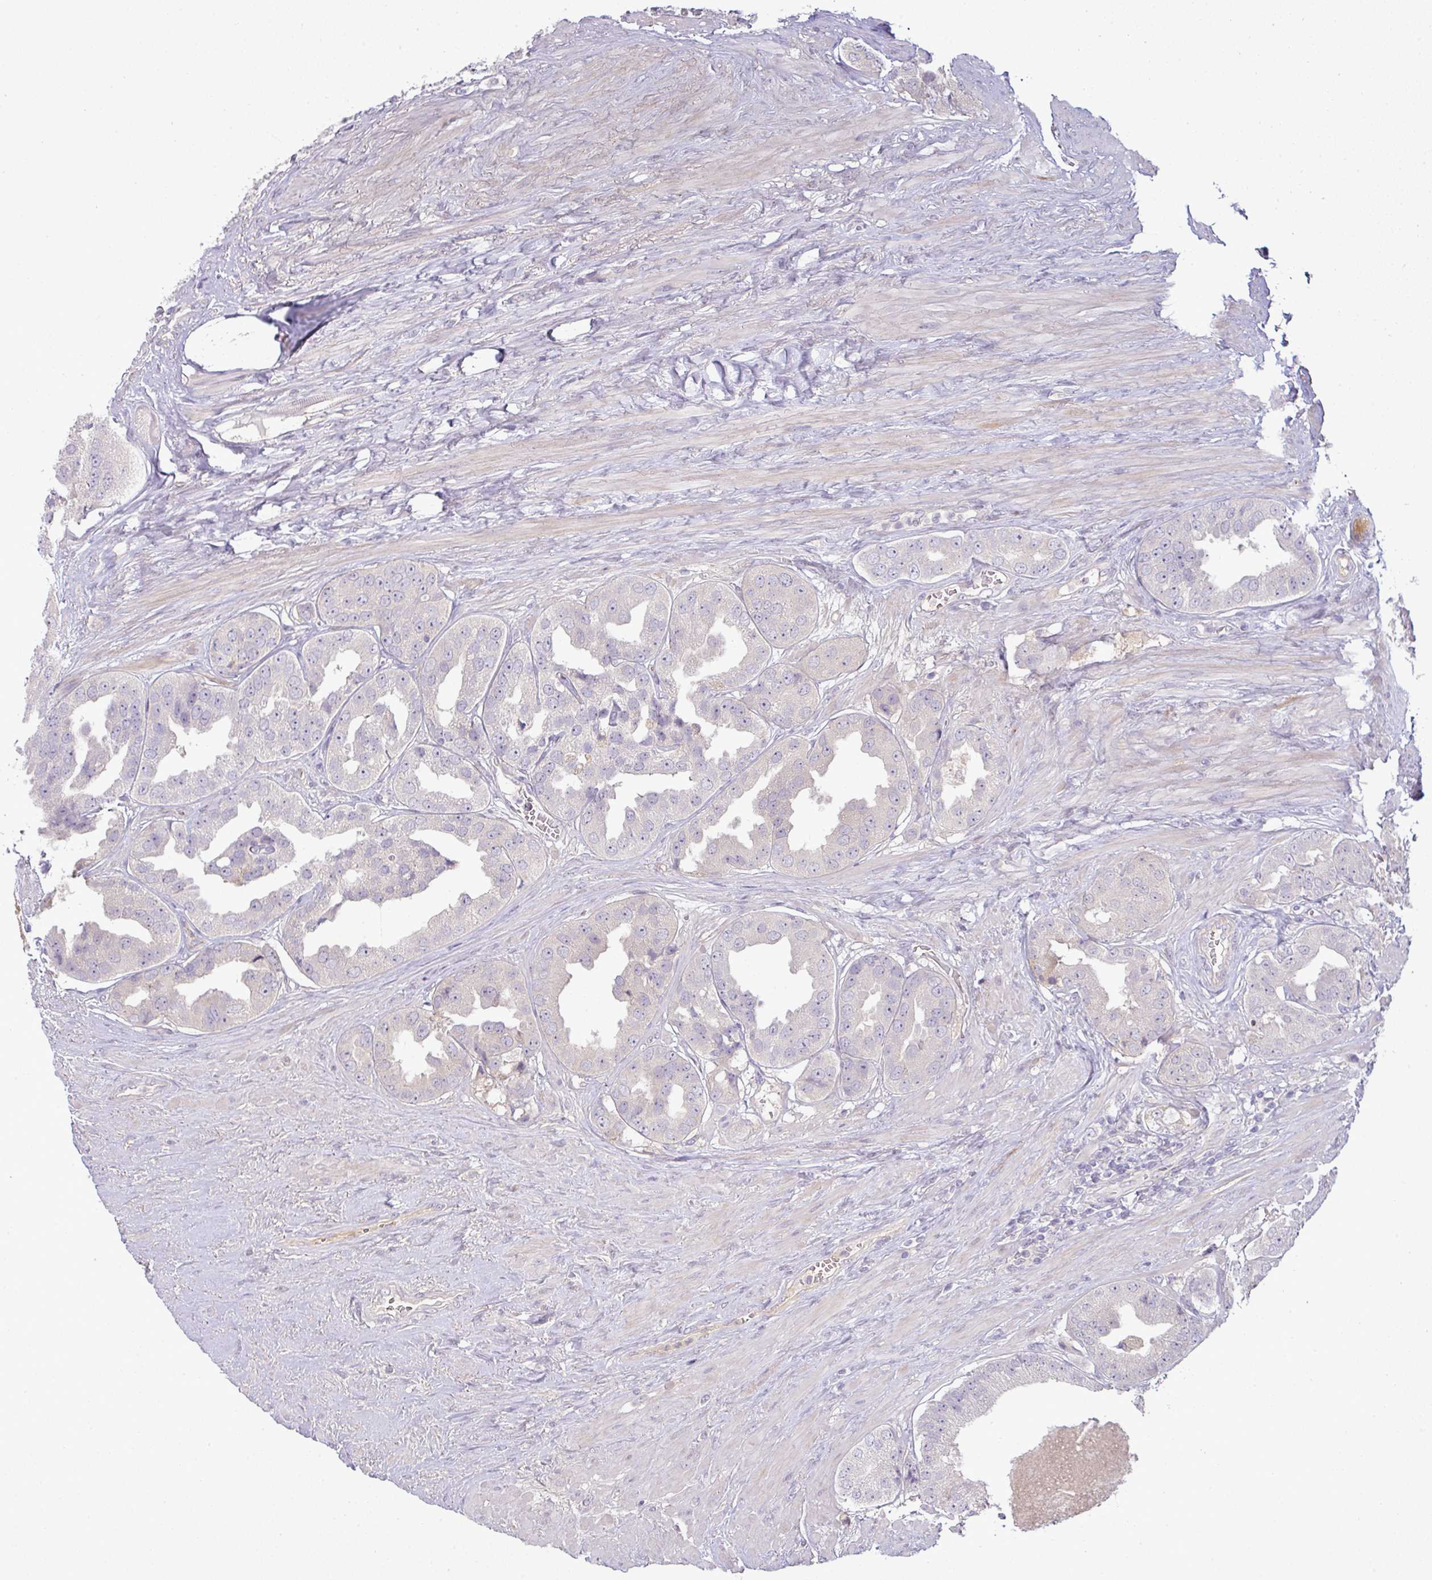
{"staining": {"intensity": "negative", "quantity": "none", "location": "none"}, "tissue": "prostate cancer", "cell_type": "Tumor cells", "image_type": "cancer", "snomed": [{"axis": "morphology", "description": "Adenocarcinoma, High grade"}, {"axis": "topography", "description": "Prostate"}], "caption": "Tumor cells show no significant protein positivity in prostate cancer (adenocarcinoma (high-grade)).", "gene": "APOM", "patient": {"sex": "male", "age": 63}}